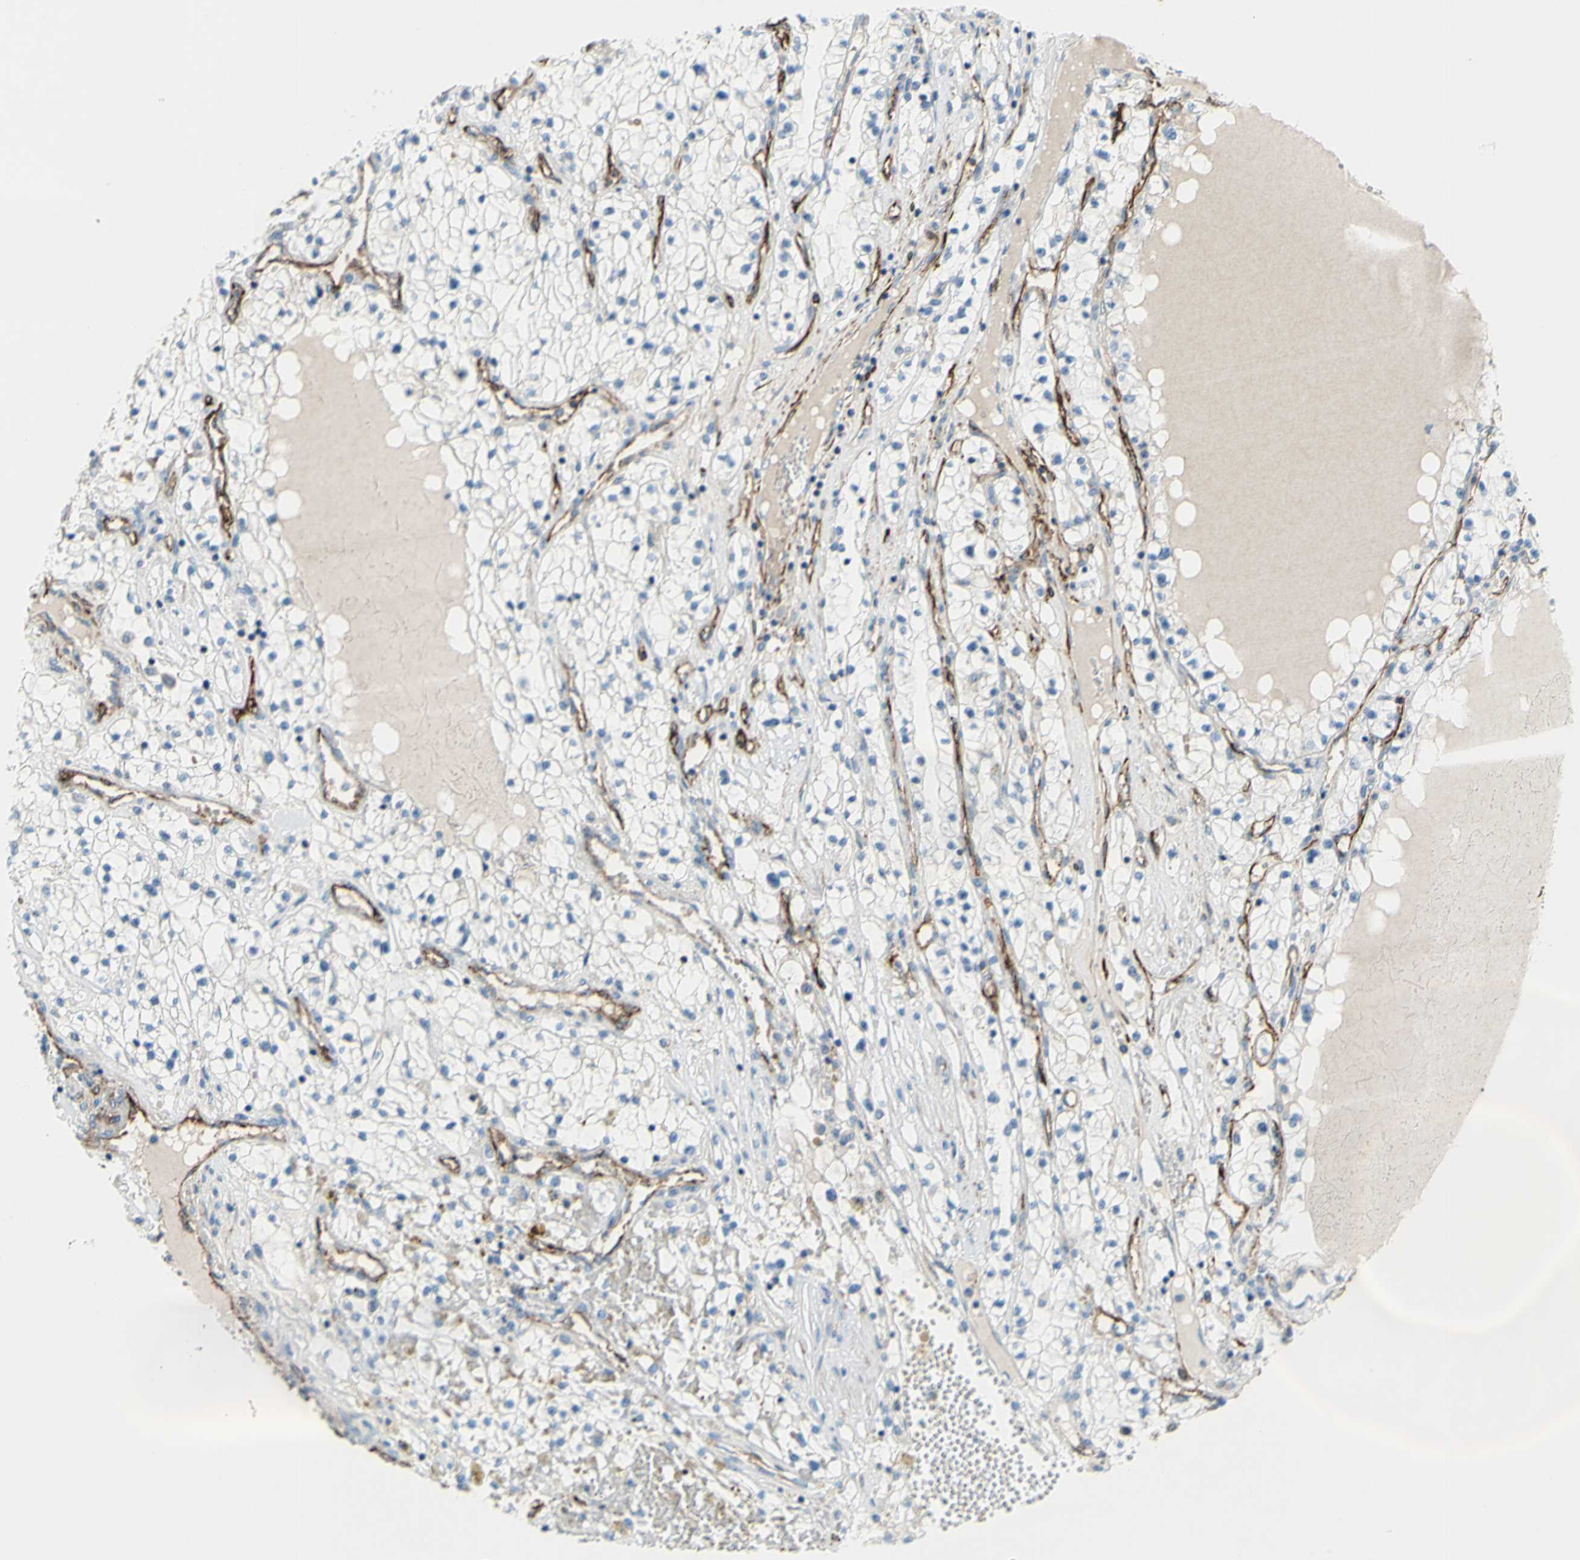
{"staining": {"intensity": "negative", "quantity": "none", "location": "none"}, "tissue": "renal cancer", "cell_type": "Tumor cells", "image_type": "cancer", "snomed": [{"axis": "morphology", "description": "Adenocarcinoma, NOS"}, {"axis": "topography", "description": "Kidney"}], "caption": "DAB (3,3'-diaminobenzidine) immunohistochemical staining of renal adenocarcinoma reveals no significant expression in tumor cells. (DAB immunohistochemistry (IHC), high magnification).", "gene": "PRRG2", "patient": {"sex": "male", "age": 68}}